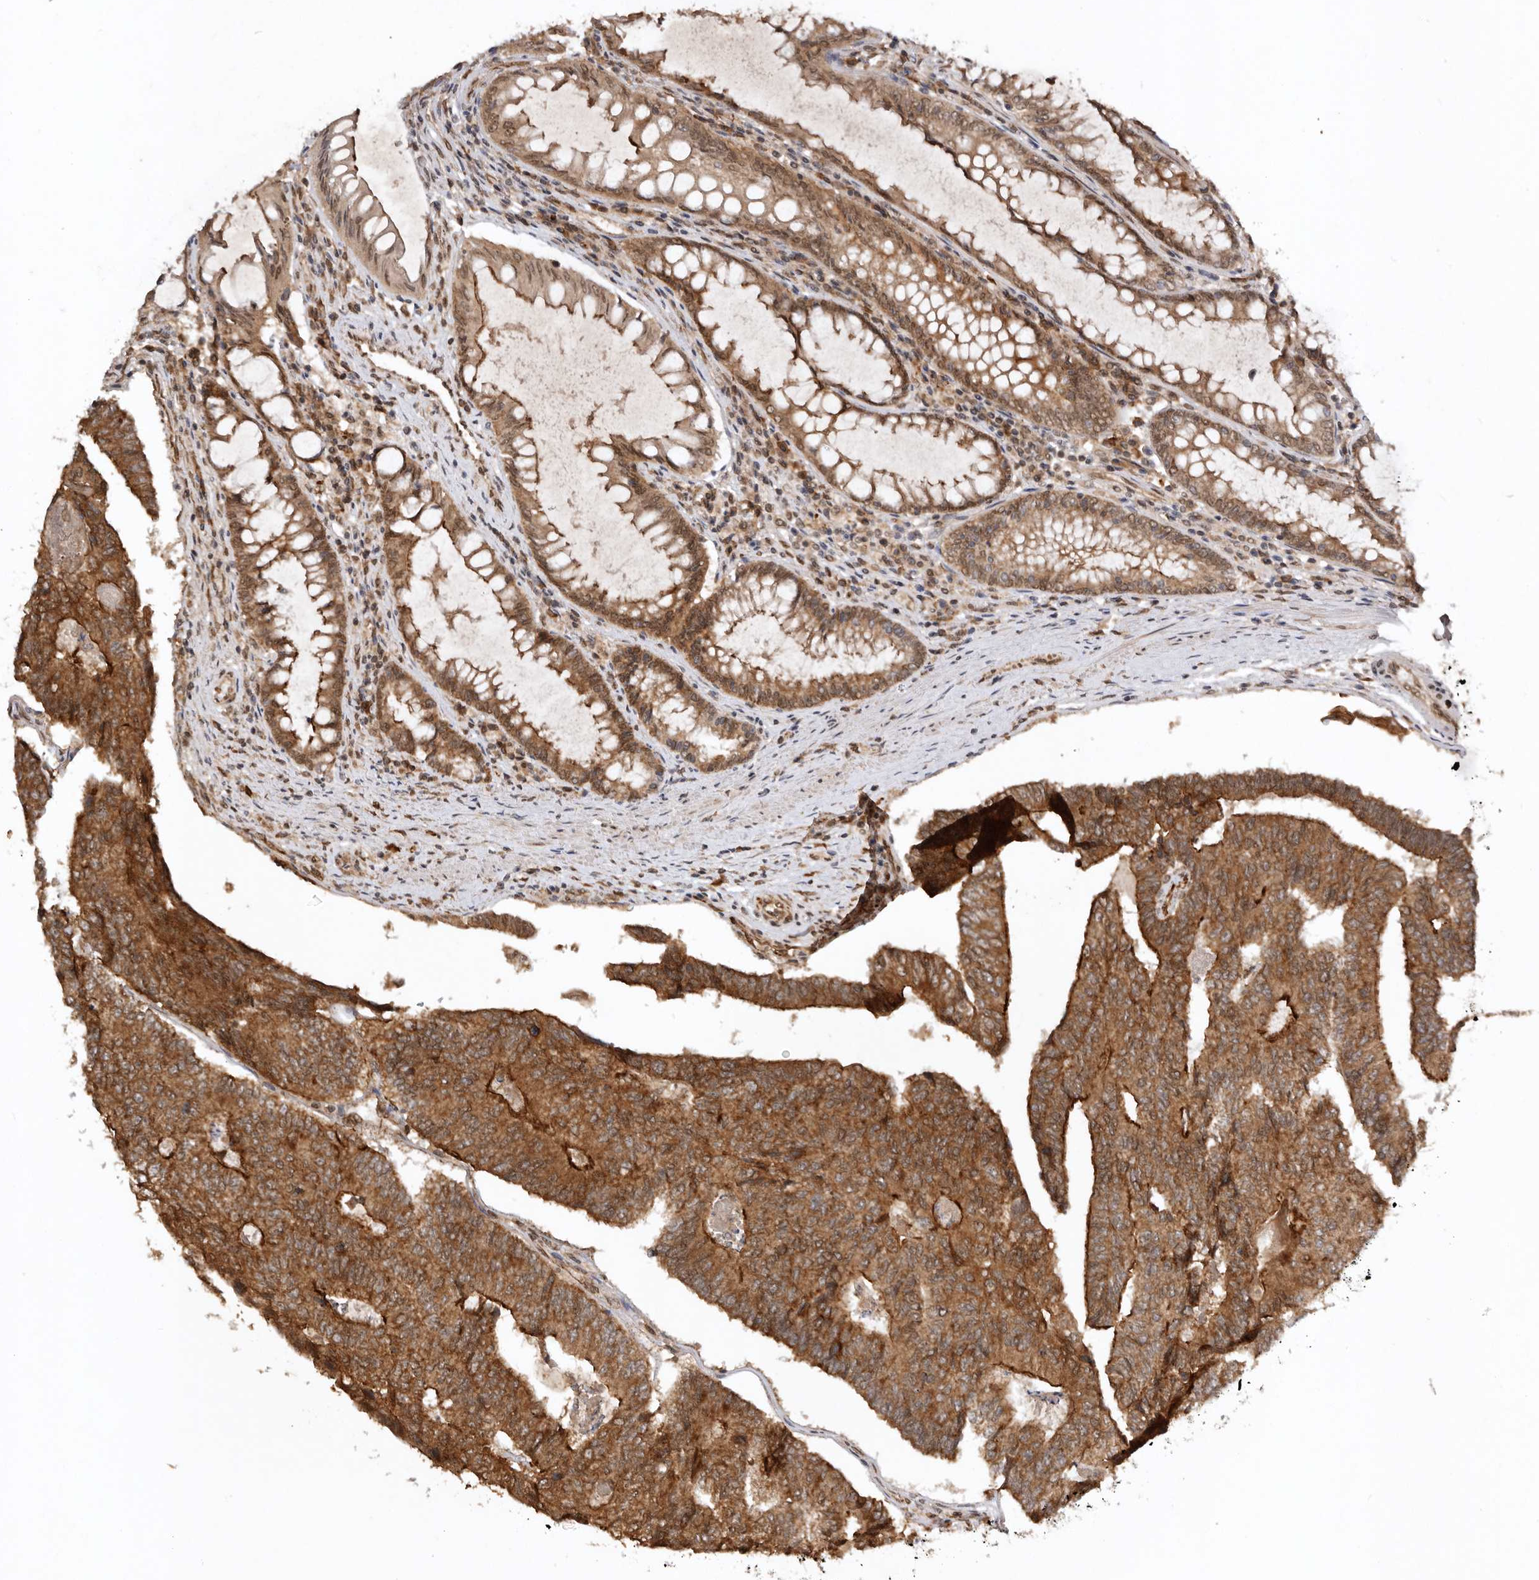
{"staining": {"intensity": "strong", "quantity": ">75%", "location": "cytoplasmic/membranous"}, "tissue": "colorectal cancer", "cell_type": "Tumor cells", "image_type": "cancer", "snomed": [{"axis": "morphology", "description": "Adenocarcinoma, NOS"}, {"axis": "topography", "description": "Colon"}], "caption": "Brown immunohistochemical staining in human colorectal cancer exhibits strong cytoplasmic/membranous staining in approximately >75% of tumor cells. The protein of interest is shown in brown color, while the nuclei are stained blue.", "gene": "TARS2", "patient": {"sex": "female", "age": 67}}